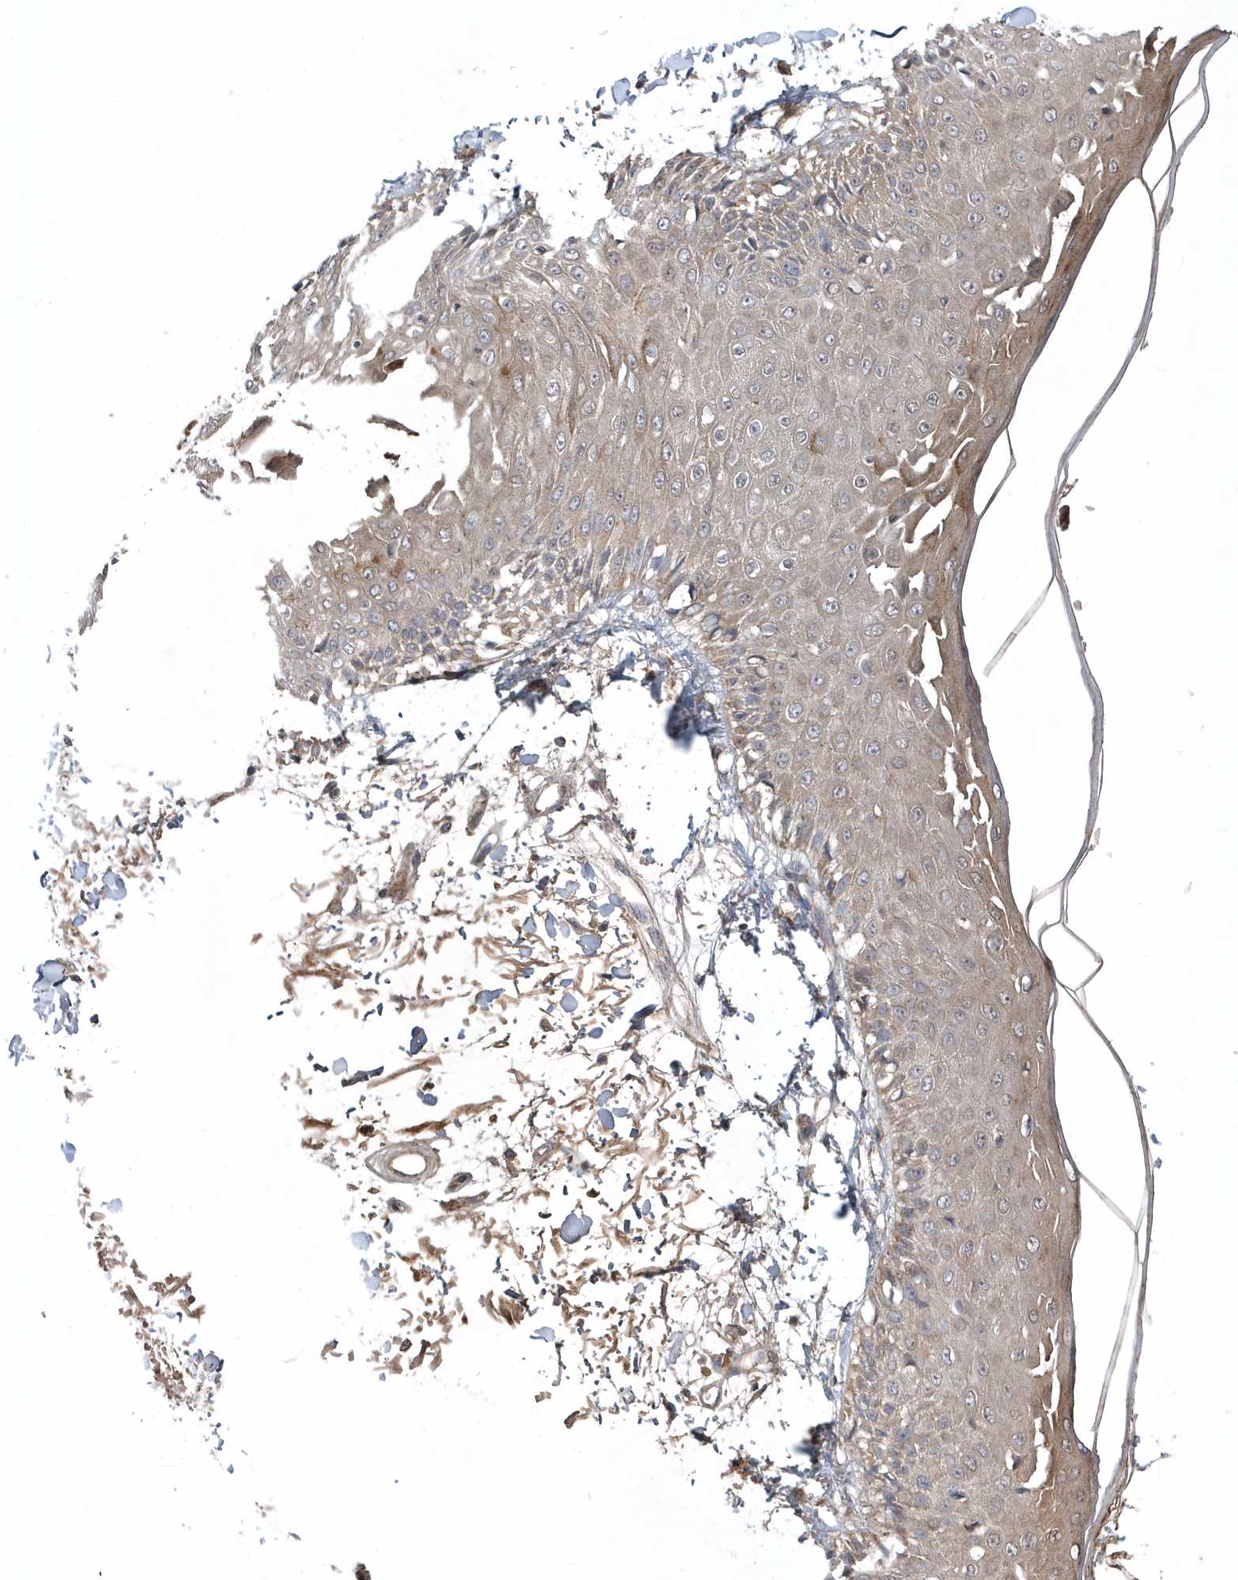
{"staining": {"intensity": "weak", "quantity": ">75%", "location": "cytoplasmic/membranous"}, "tissue": "skin", "cell_type": "Fibroblasts", "image_type": "normal", "snomed": [{"axis": "morphology", "description": "Normal tissue, NOS"}, {"axis": "morphology", "description": "Squamous cell carcinoma, NOS"}, {"axis": "topography", "description": "Skin"}, {"axis": "topography", "description": "Peripheral nerve tissue"}], "caption": "Skin stained with a brown dye demonstrates weak cytoplasmic/membranous positive staining in about >75% of fibroblasts.", "gene": "HMGCS1", "patient": {"sex": "male", "age": 83}}